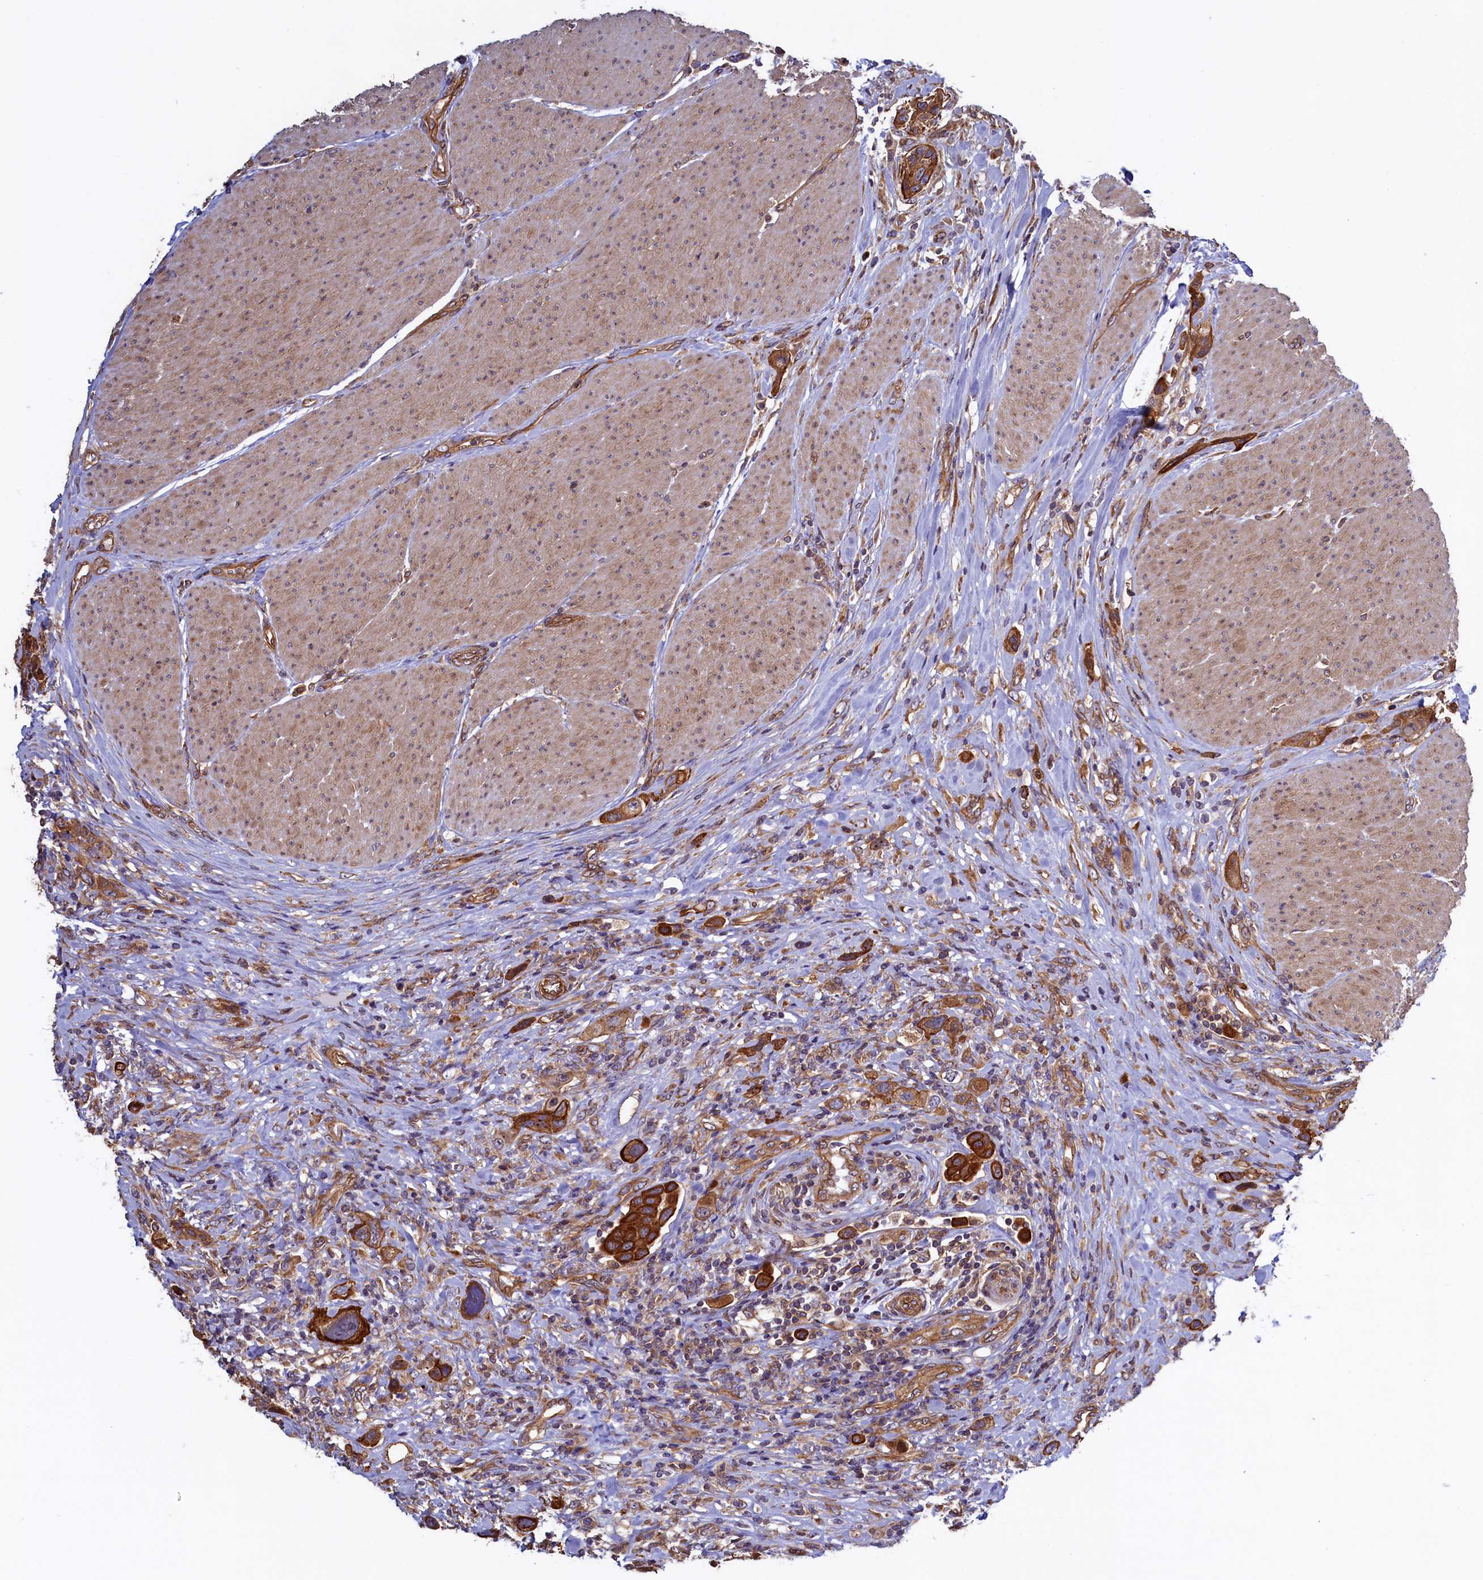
{"staining": {"intensity": "strong", "quantity": ">75%", "location": "cytoplasmic/membranous"}, "tissue": "urothelial cancer", "cell_type": "Tumor cells", "image_type": "cancer", "snomed": [{"axis": "morphology", "description": "Urothelial carcinoma, High grade"}, {"axis": "topography", "description": "Urinary bladder"}], "caption": "Strong cytoplasmic/membranous expression for a protein is appreciated in about >75% of tumor cells of urothelial carcinoma (high-grade) using immunohistochemistry (IHC).", "gene": "ATXN2L", "patient": {"sex": "male", "age": 50}}